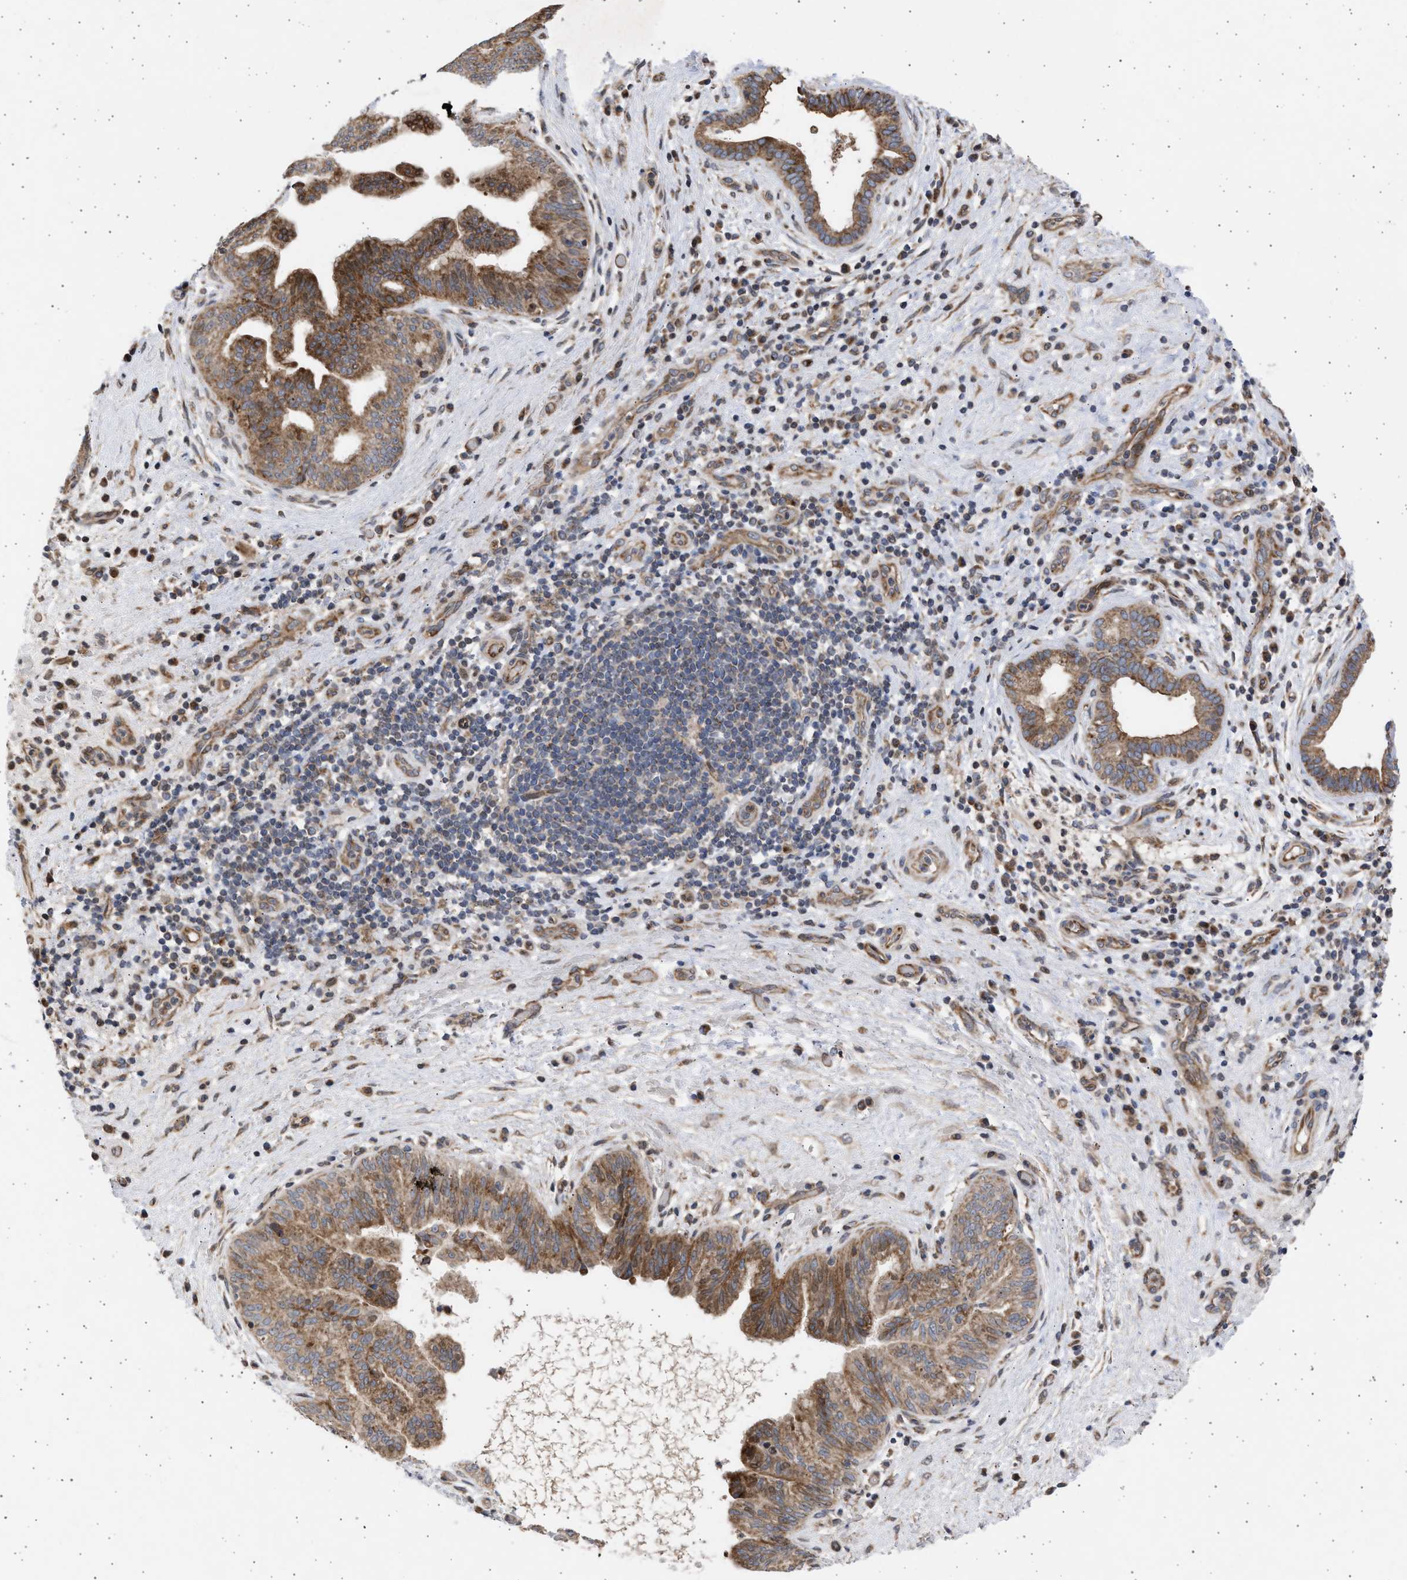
{"staining": {"intensity": "strong", "quantity": "25%-75%", "location": "cytoplasmic/membranous"}, "tissue": "liver cancer", "cell_type": "Tumor cells", "image_type": "cancer", "snomed": [{"axis": "morphology", "description": "Cholangiocarcinoma"}, {"axis": "topography", "description": "Liver"}], "caption": "Immunohistochemical staining of human liver cancer (cholangiocarcinoma) reveals high levels of strong cytoplasmic/membranous protein positivity in about 25%-75% of tumor cells.", "gene": "TTC19", "patient": {"sex": "female", "age": 38}}